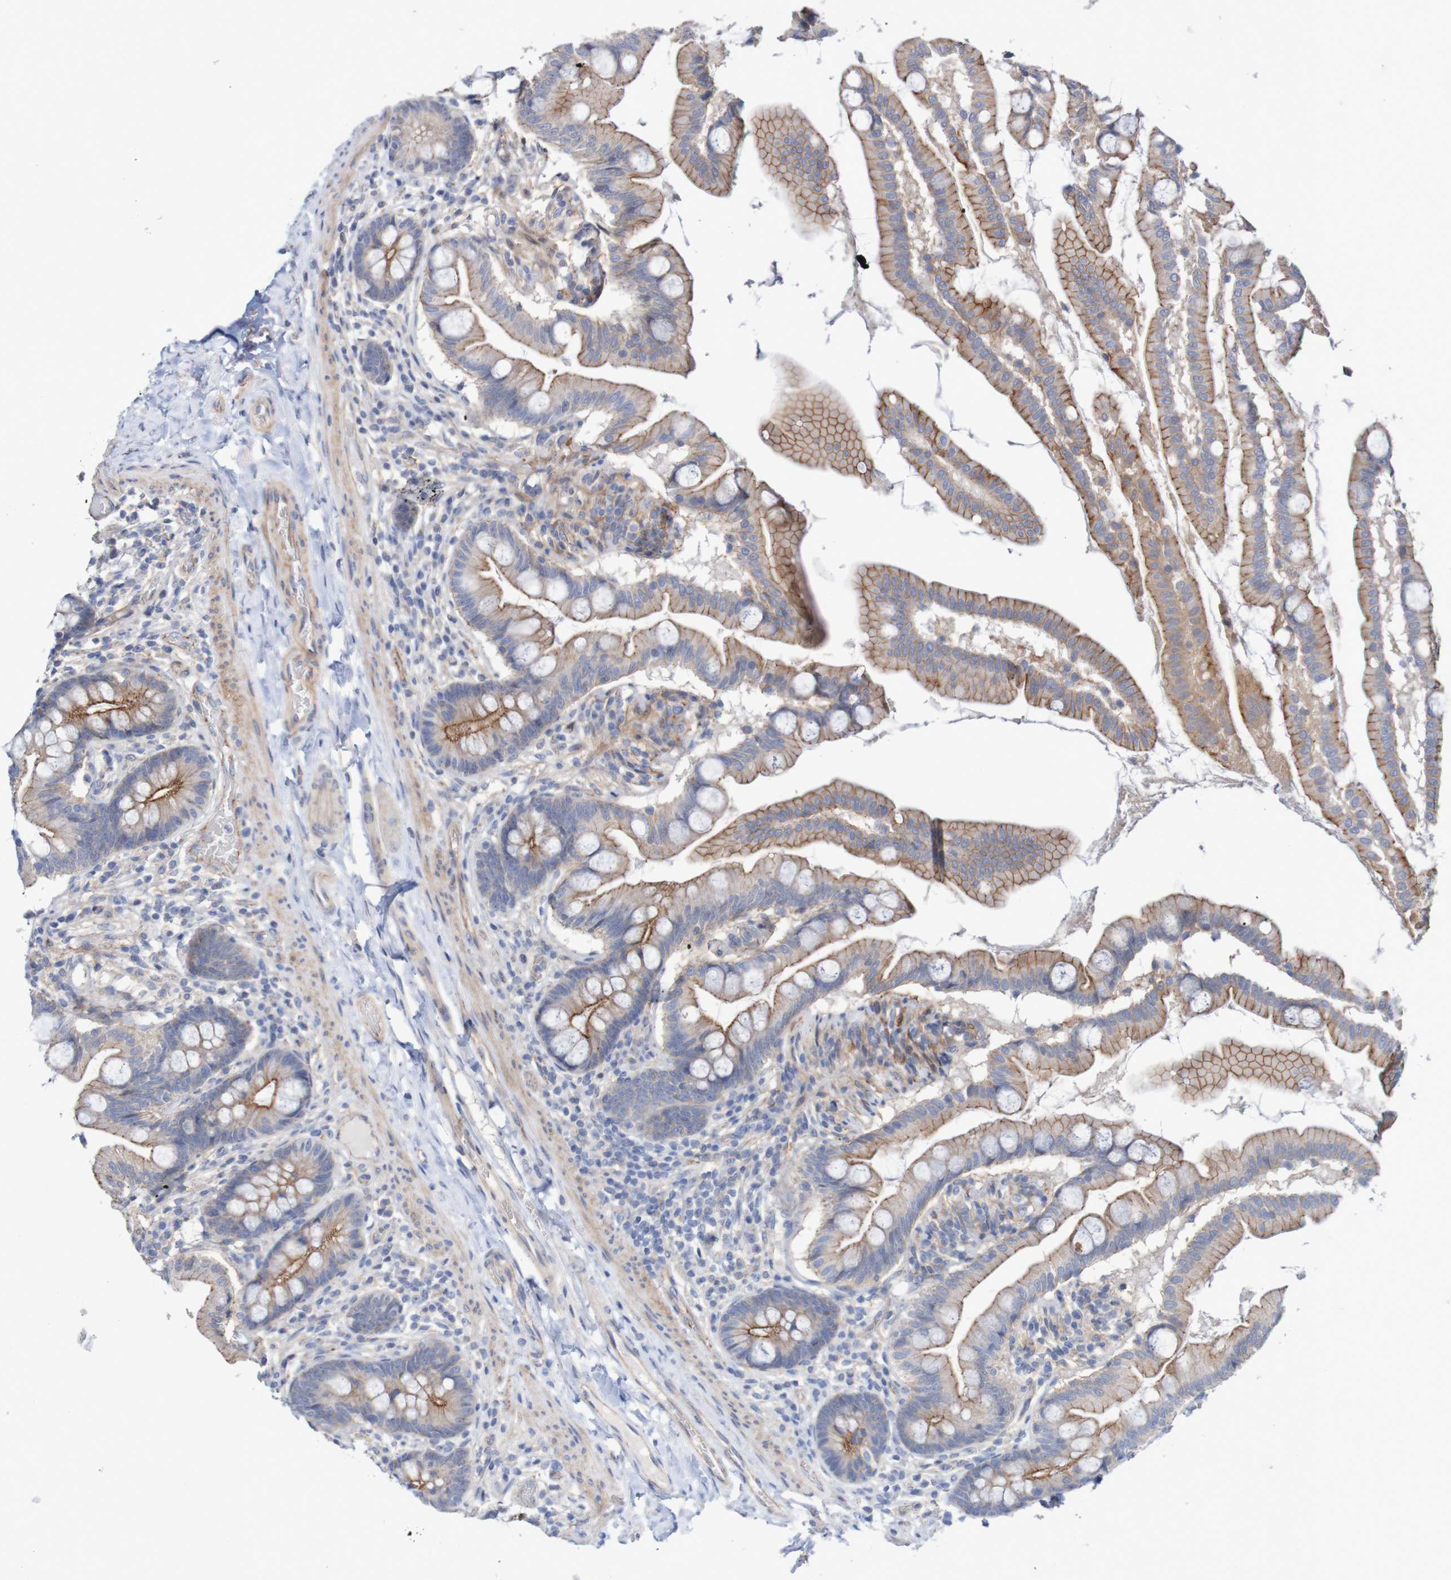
{"staining": {"intensity": "moderate", "quantity": ">75%", "location": "cytoplasmic/membranous"}, "tissue": "small intestine", "cell_type": "Glandular cells", "image_type": "normal", "snomed": [{"axis": "morphology", "description": "Normal tissue, NOS"}, {"axis": "topography", "description": "Small intestine"}], "caption": "Brown immunohistochemical staining in unremarkable small intestine demonstrates moderate cytoplasmic/membranous expression in approximately >75% of glandular cells. The staining was performed using DAB to visualize the protein expression in brown, while the nuclei were stained in blue with hematoxylin (Magnification: 20x).", "gene": "NECTIN2", "patient": {"sex": "female", "age": 56}}